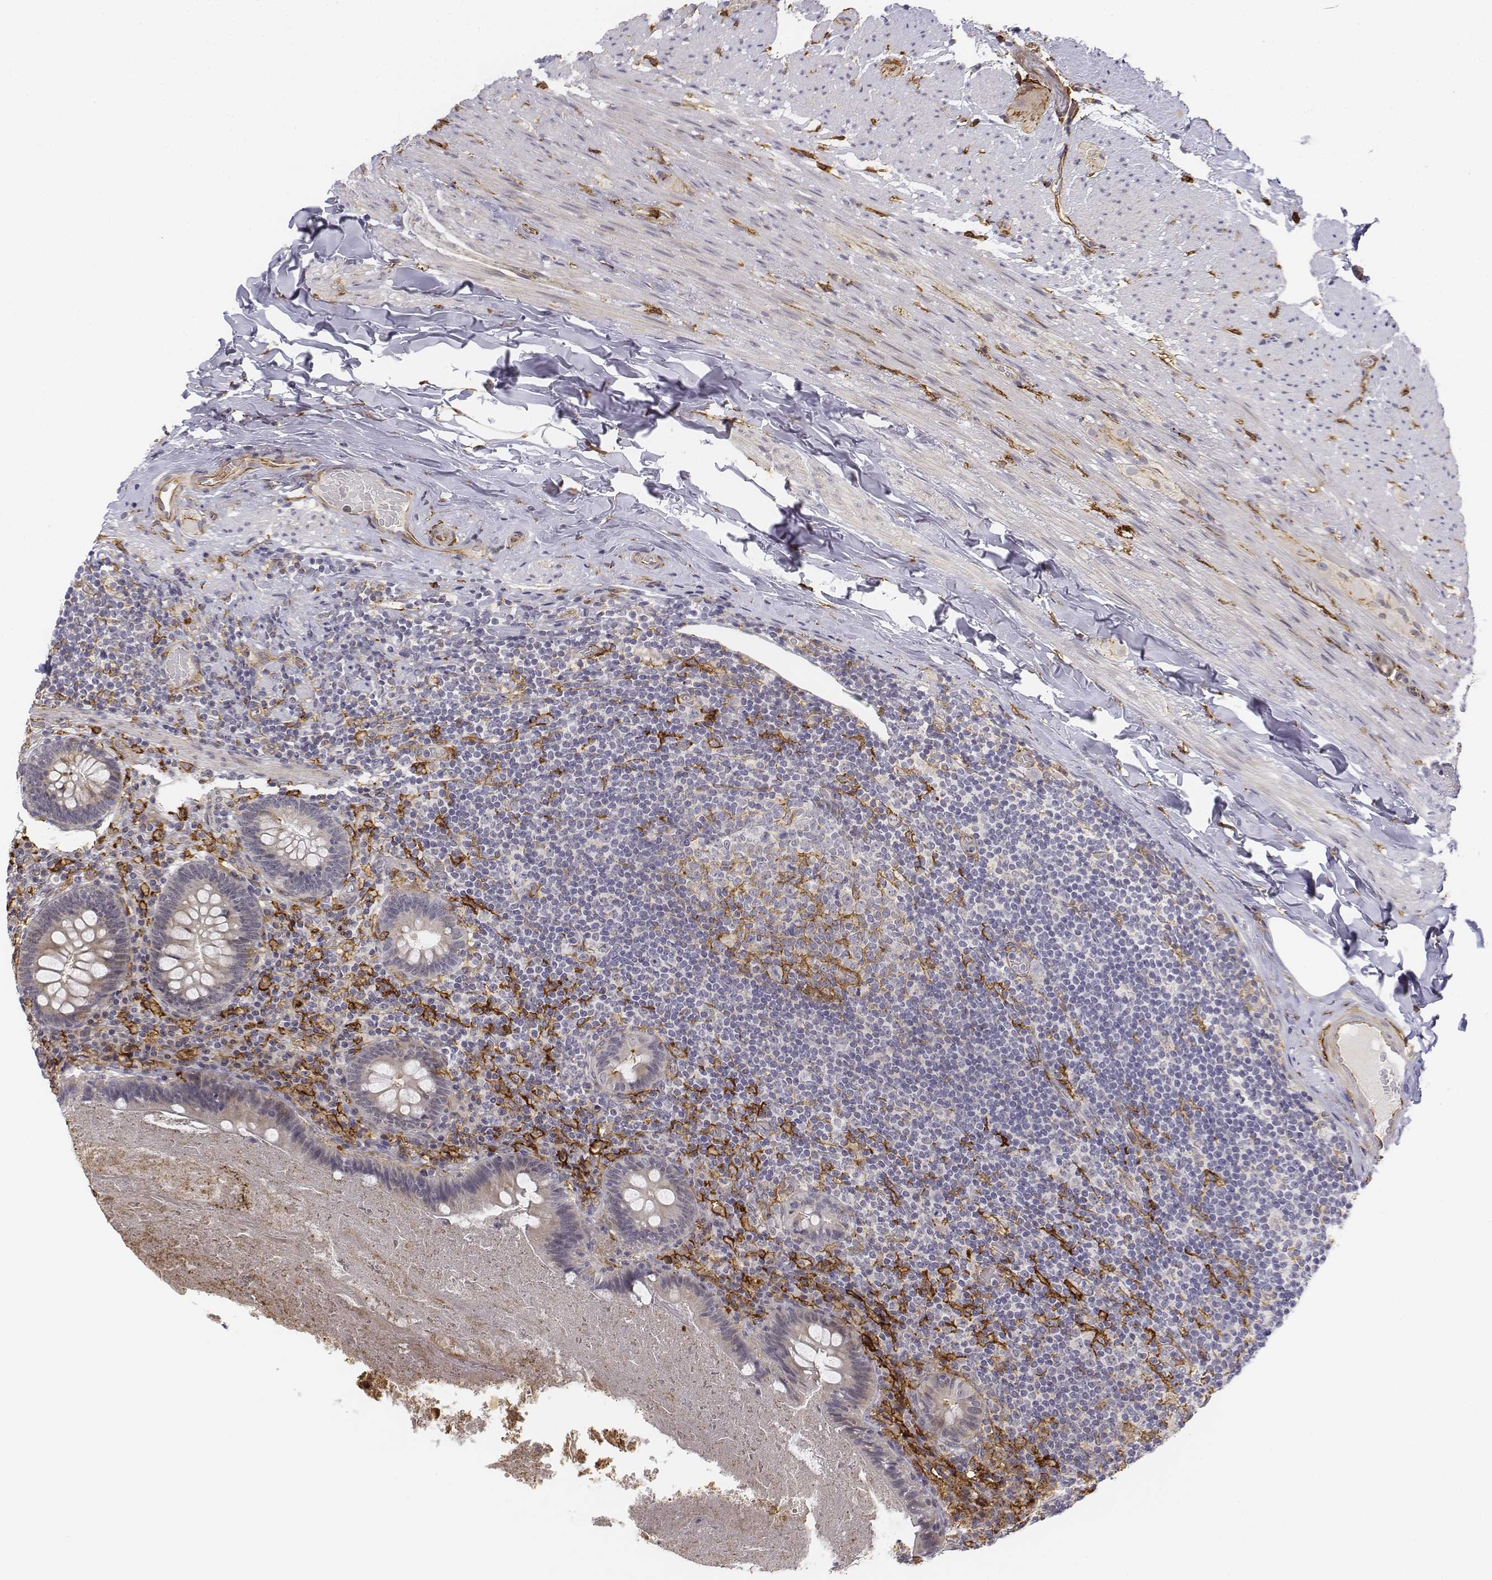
{"staining": {"intensity": "negative", "quantity": "none", "location": "none"}, "tissue": "appendix", "cell_type": "Glandular cells", "image_type": "normal", "snomed": [{"axis": "morphology", "description": "Normal tissue, NOS"}, {"axis": "topography", "description": "Appendix"}], "caption": "Appendix stained for a protein using IHC displays no staining glandular cells.", "gene": "CD14", "patient": {"sex": "male", "age": 47}}